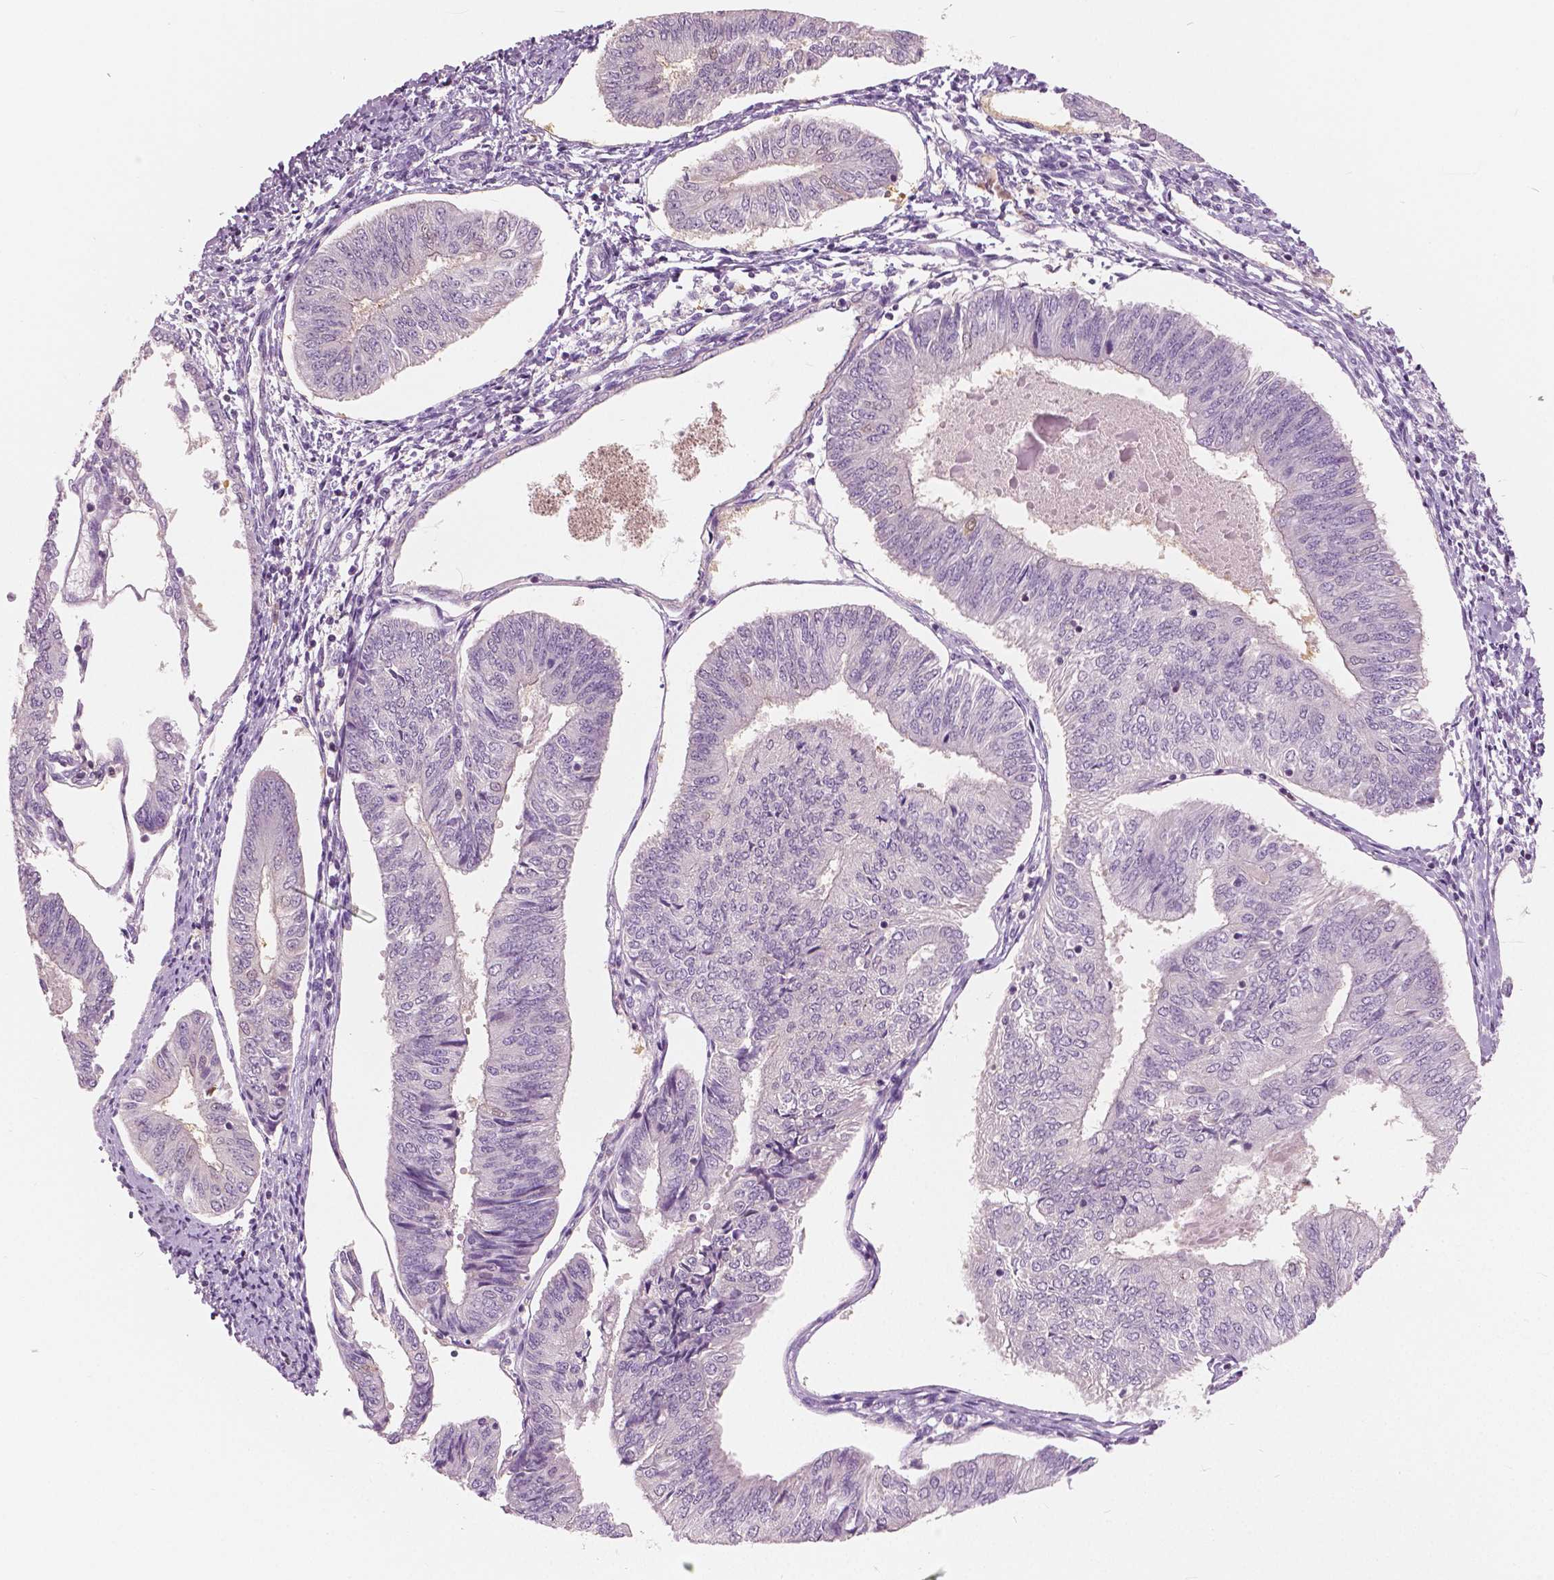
{"staining": {"intensity": "negative", "quantity": "none", "location": "none"}, "tissue": "endometrial cancer", "cell_type": "Tumor cells", "image_type": "cancer", "snomed": [{"axis": "morphology", "description": "Adenocarcinoma, NOS"}, {"axis": "topography", "description": "Endometrium"}], "caption": "Immunohistochemistry of human endometrial cancer shows no staining in tumor cells.", "gene": "GALM", "patient": {"sex": "female", "age": 58}}